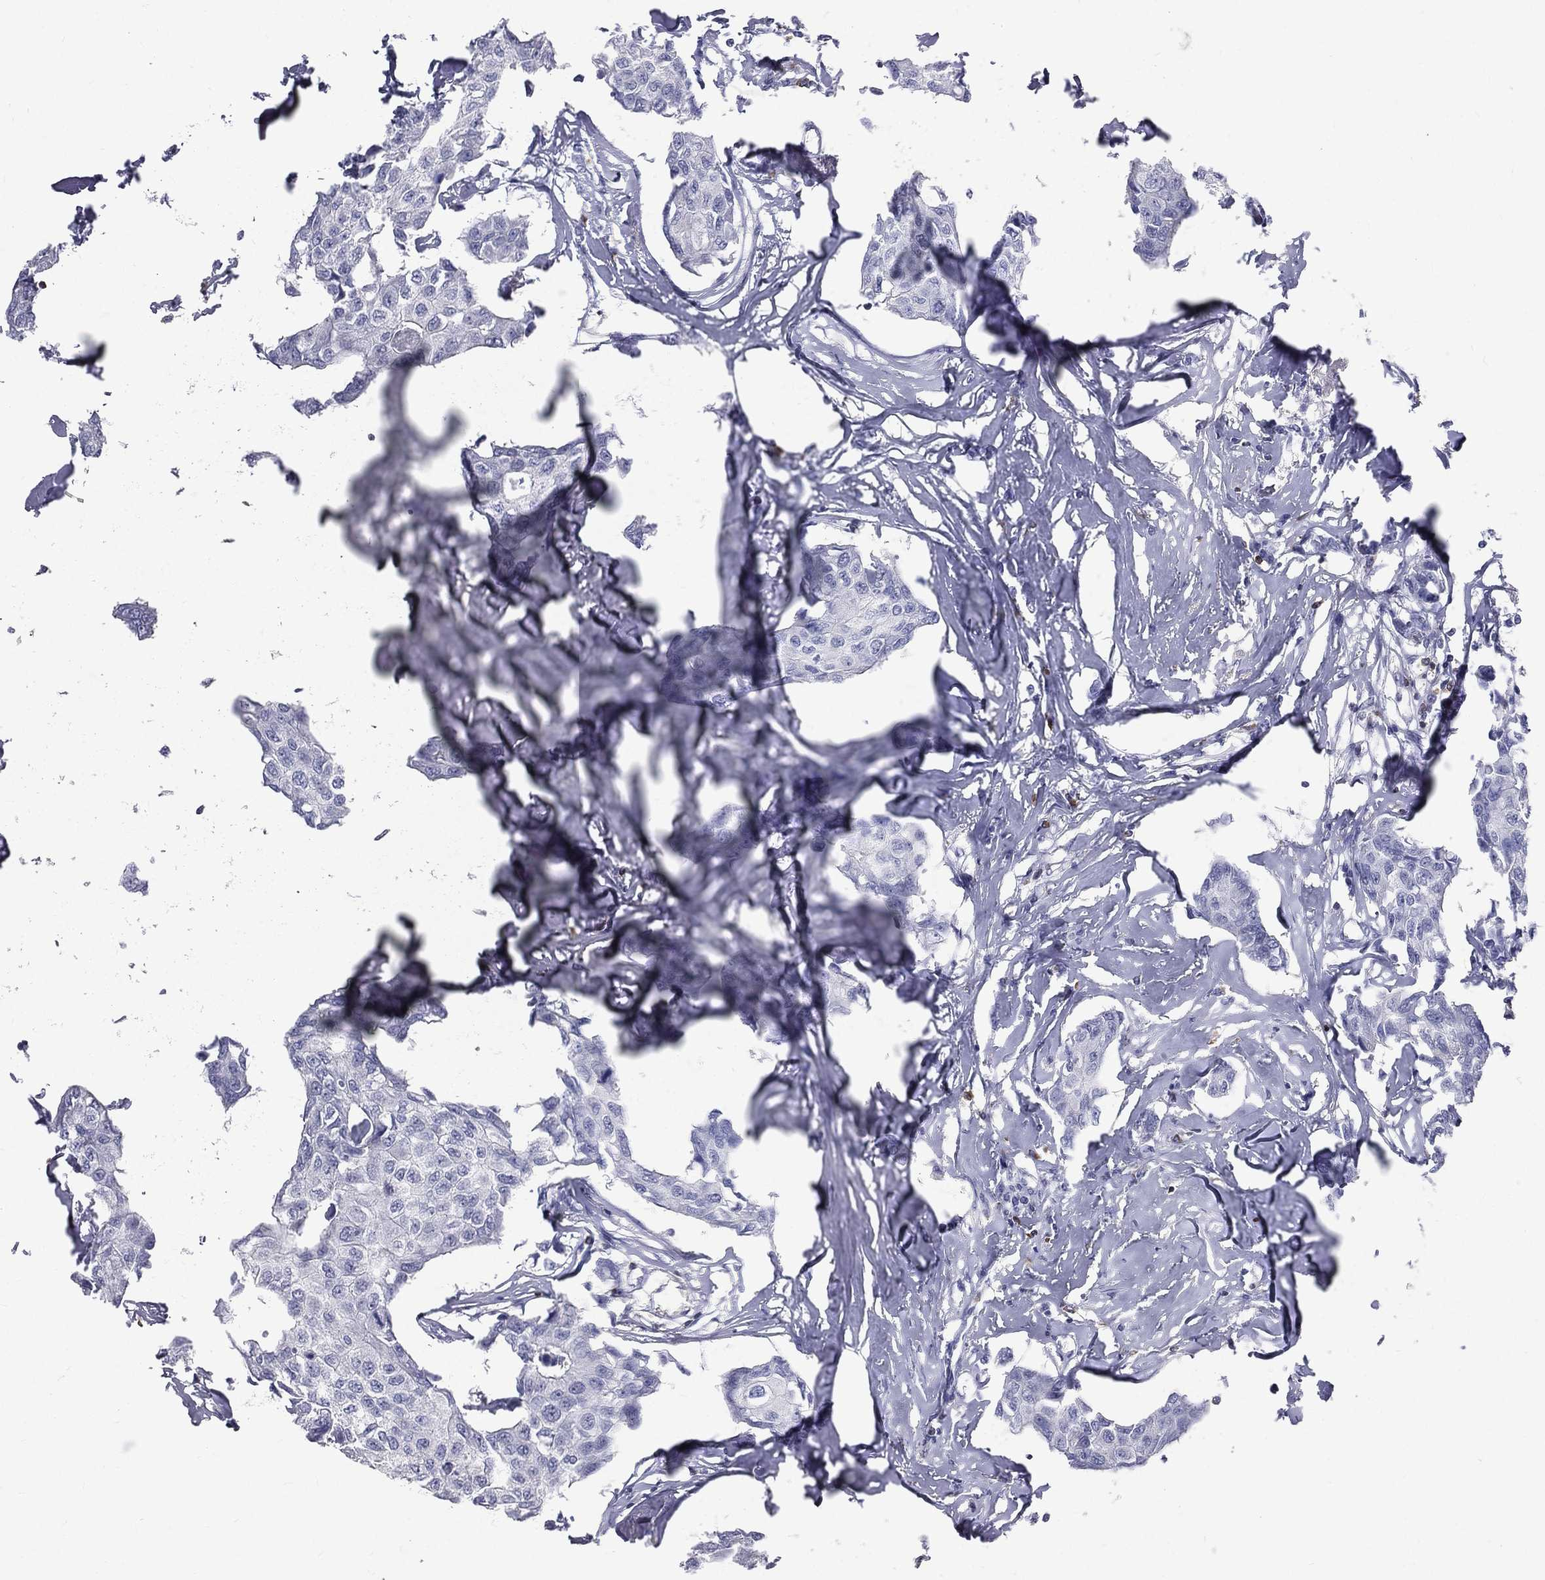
{"staining": {"intensity": "negative", "quantity": "none", "location": "none"}, "tissue": "breast cancer", "cell_type": "Tumor cells", "image_type": "cancer", "snomed": [{"axis": "morphology", "description": "Duct carcinoma"}, {"axis": "topography", "description": "Breast"}], "caption": "The micrograph shows no significant expression in tumor cells of invasive ductal carcinoma (breast).", "gene": "CTSW", "patient": {"sex": "female", "age": 80}}